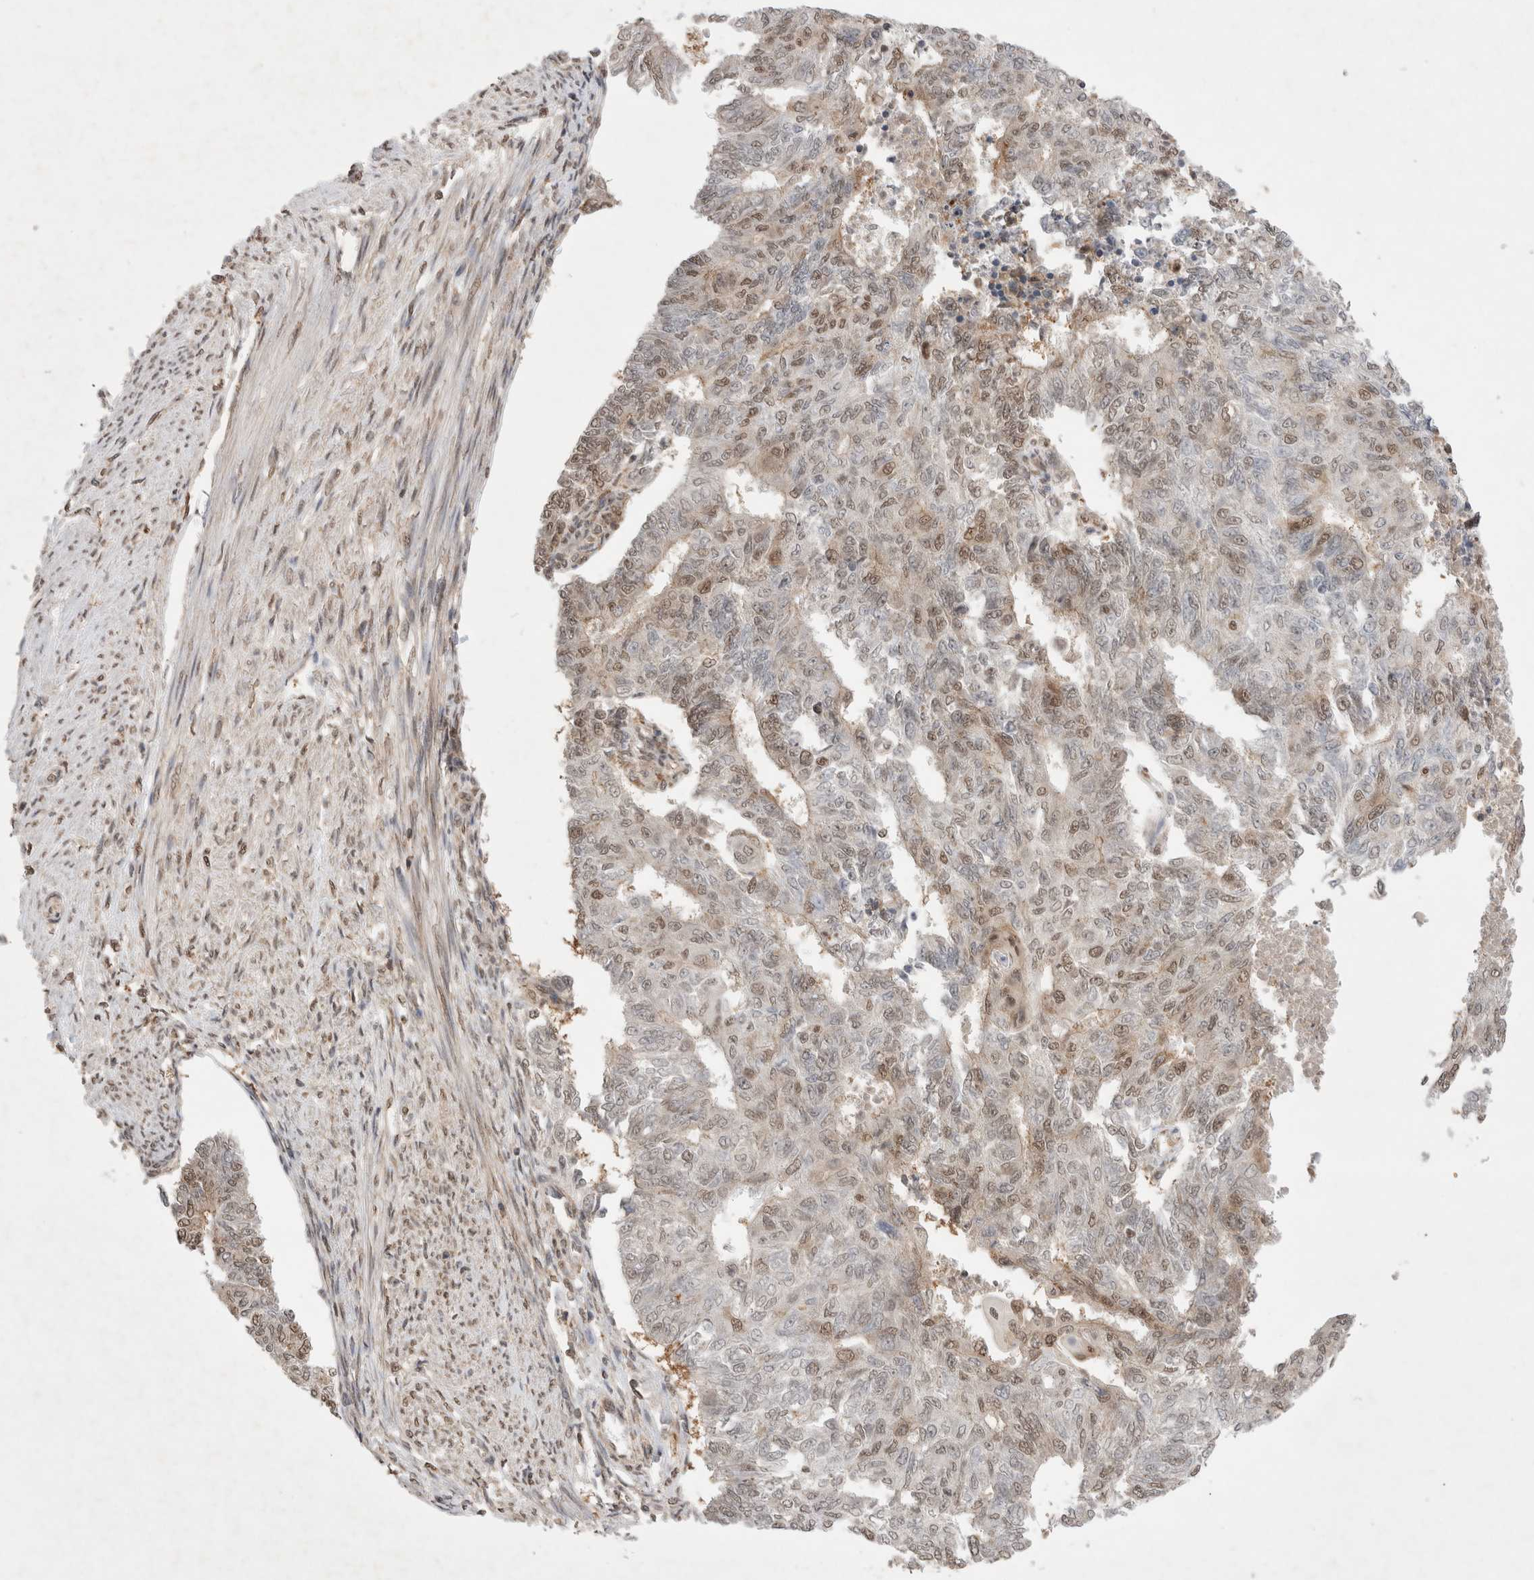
{"staining": {"intensity": "moderate", "quantity": "25%-75%", "location": "nuclear"}, "tissue": "endometrial cancer", "cell_type": "Tumor cells", "image_type": "cancer", "snomed": [{"axis": "morphology", "description": "Adenocarcinoma, NOS"}, {"axis": "topography", "description": "Endometrium"}], "caption": "Endometrial cancer (adenocarcinoma) stained with immunohistochemistry (IHC) displays moderate nuclear expression in about 25%-75% of tumor cells.", "gene": "WIPF2", "patient": {"sex": "female", "age": 32}}